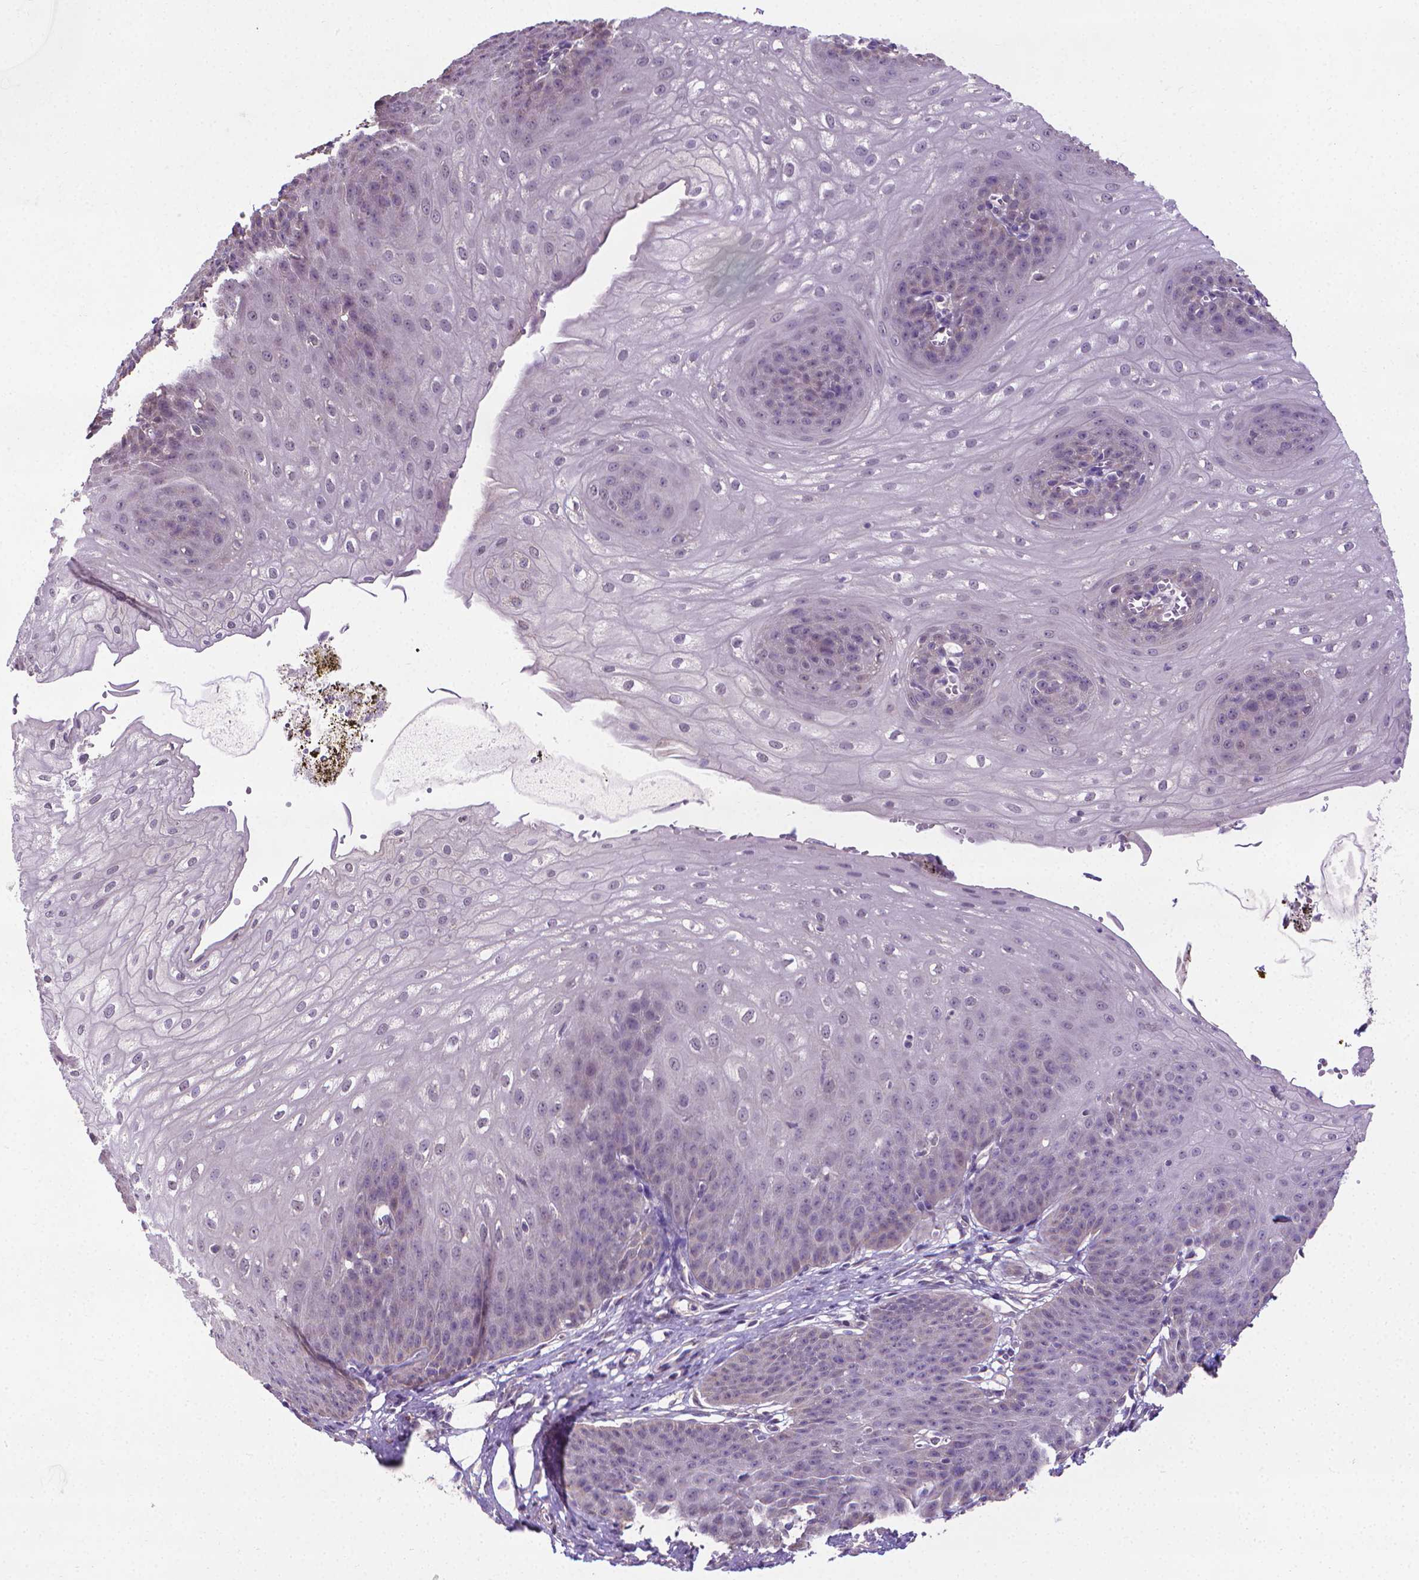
{"staining": {"intensity": "weak", "quantity": "<25%", "location": "cytoplasmic/membranous"}, "tissue": "esophagus", "cell_type": "Squamous epithelial cells", "image_type": "normal", "snomed": [{"axis": "morphology", "description": "Normal tissue, NOS"}, {"axis": "topography", "description": "Esophagus"}], "caption": "Image shows no protein positivity in squamous epithelial cells of unremarkable esophagus.", "gene": "GPR63", "patient": {"sex": "male", "age": 71}}